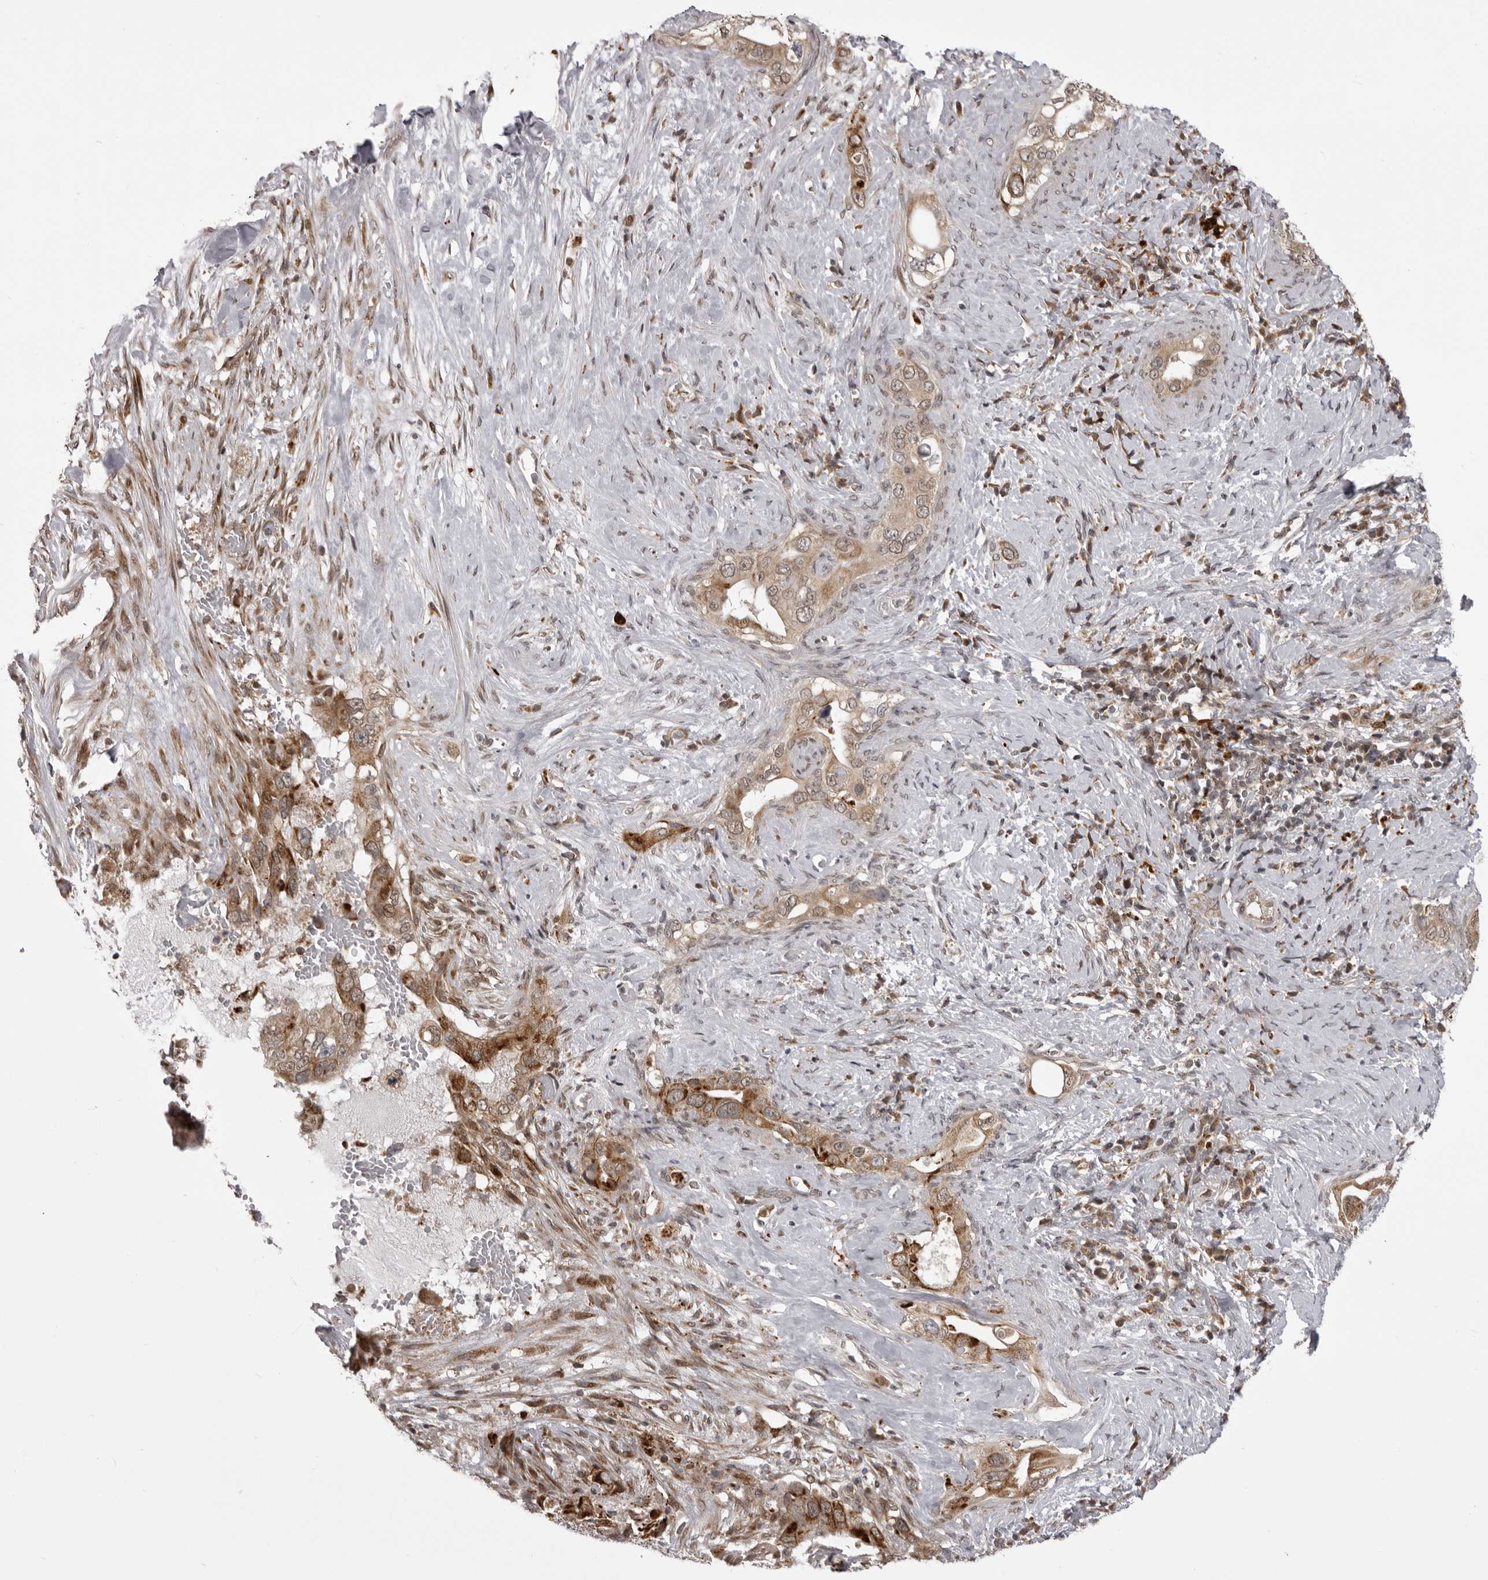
{"staining": {"intensity": "moderate", "quantity": ">75%", "location": "cytoplasmic/membranous,nuclear"}, "tissue": "pancreatic cancer", "cell_type": "Tumor cells", "image_type": "cancer", "snomed": [{"axis": "morphology", "description": "Inflammation, NOS"}, {"axis": "morphology", "description": "Adenocarcinoma, NOS"}, {"axis": "topography", "description": "Pancreas"}], "caption": "Pancreatic cancer tissue shows moderate cytoplasmic/membranous and nuclear positivity in approximately >75% of tumor cells", "gene": "C1orf109", "patient": {"sex": "female", "age": 56}}